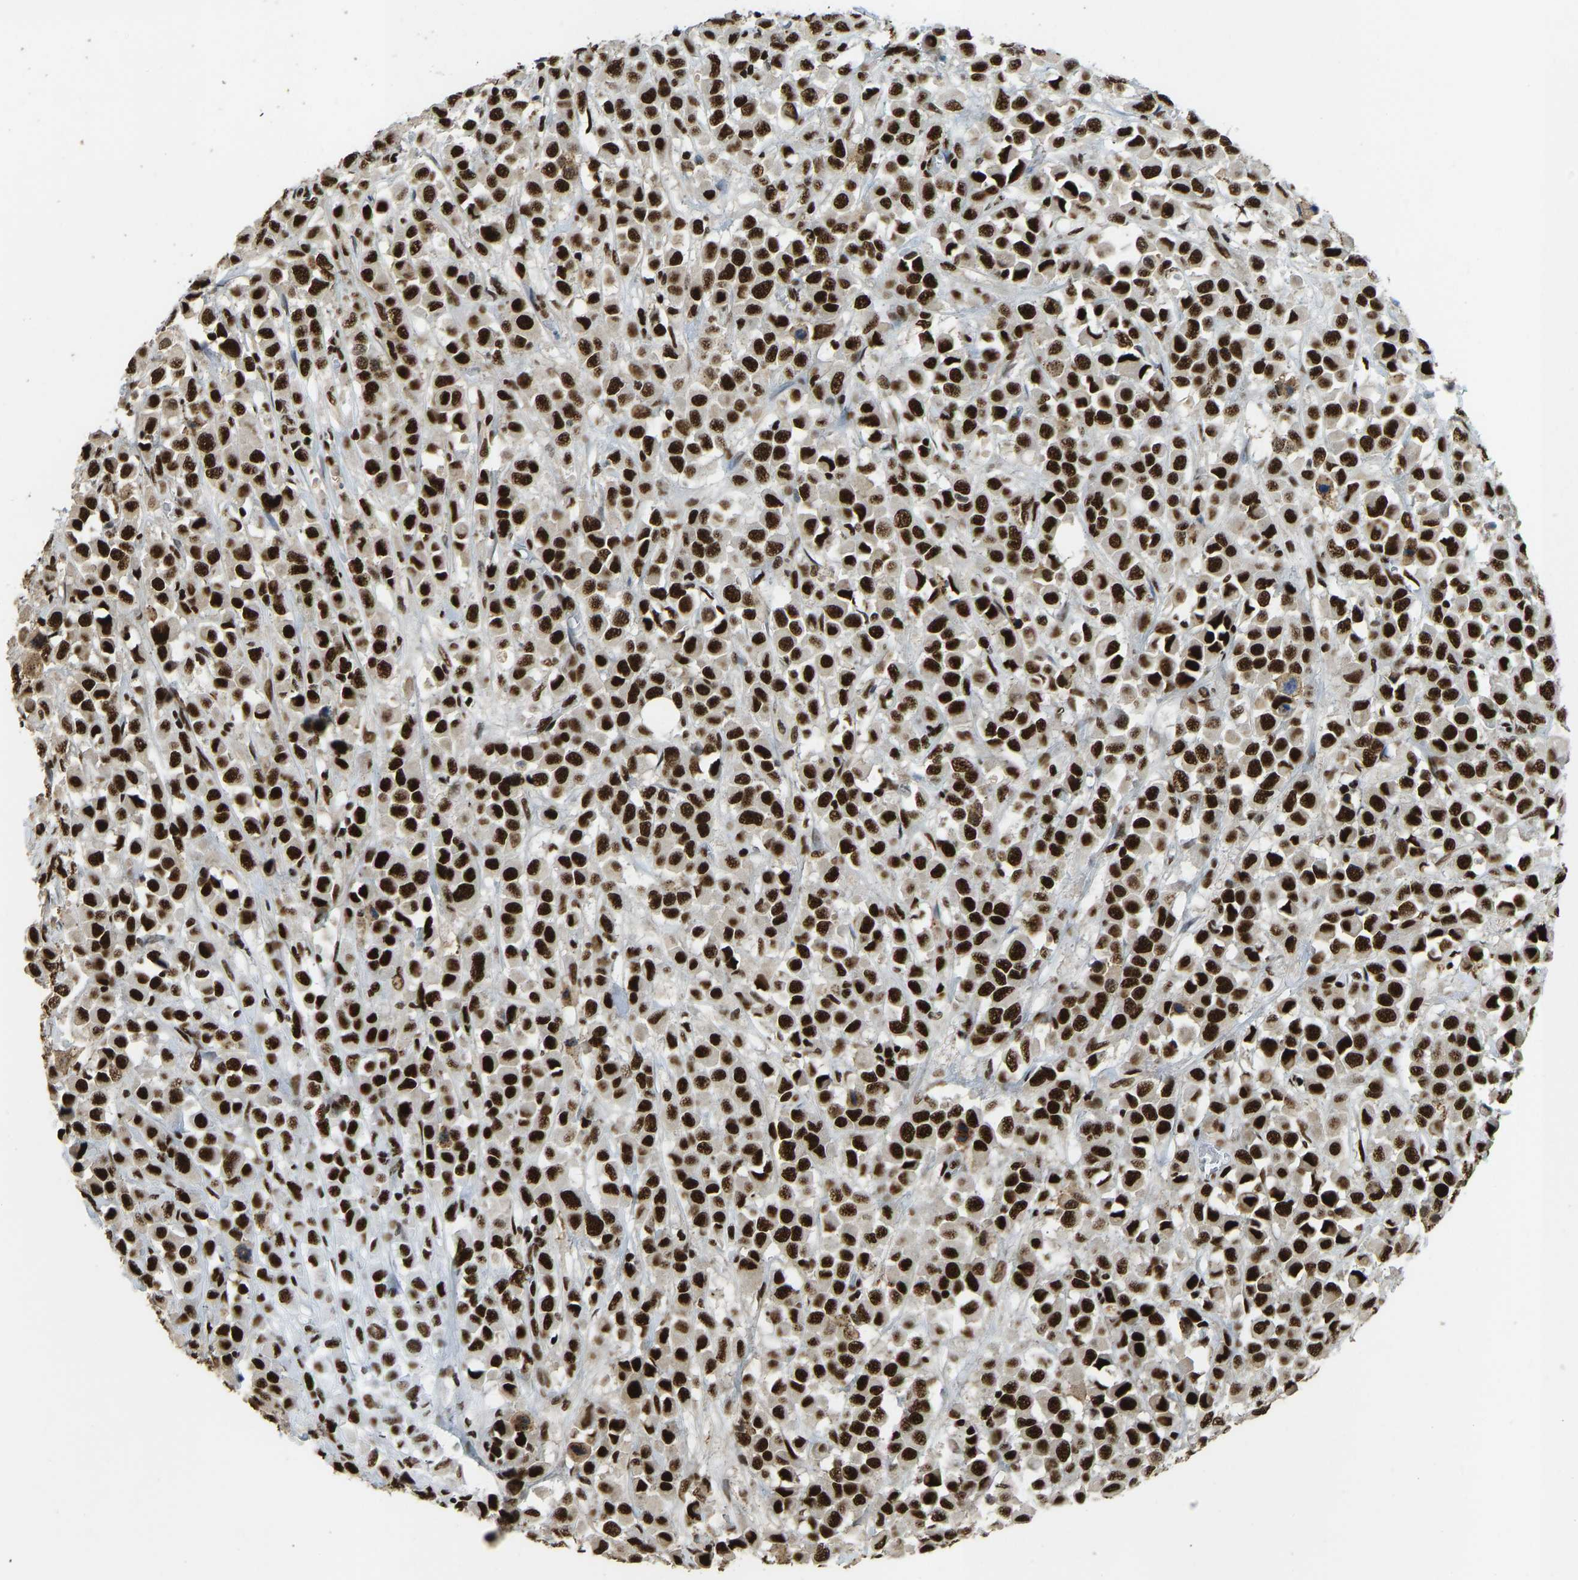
{"staining": {"intensity": "strong", "quantity": ">75%", "location": "nuclear"}, "tissue": "breast cancer", "cell_type": "Tumor cells", "image_type": "cancer", "snomed": [{"axis": "morphology", "description": "Duct carcinoma"}, {"axis": "topography", "description": "Breast"}], "caption": "Breast cancer tissue displays strong nuclear positivity in about >75% of tumor cells Immunohistochemistry (ihc) stains the protein of interest in brown and the nuclei are stained blue.", "gene": "FOXK1", "patient": {"sex": "female", "age": 61}}